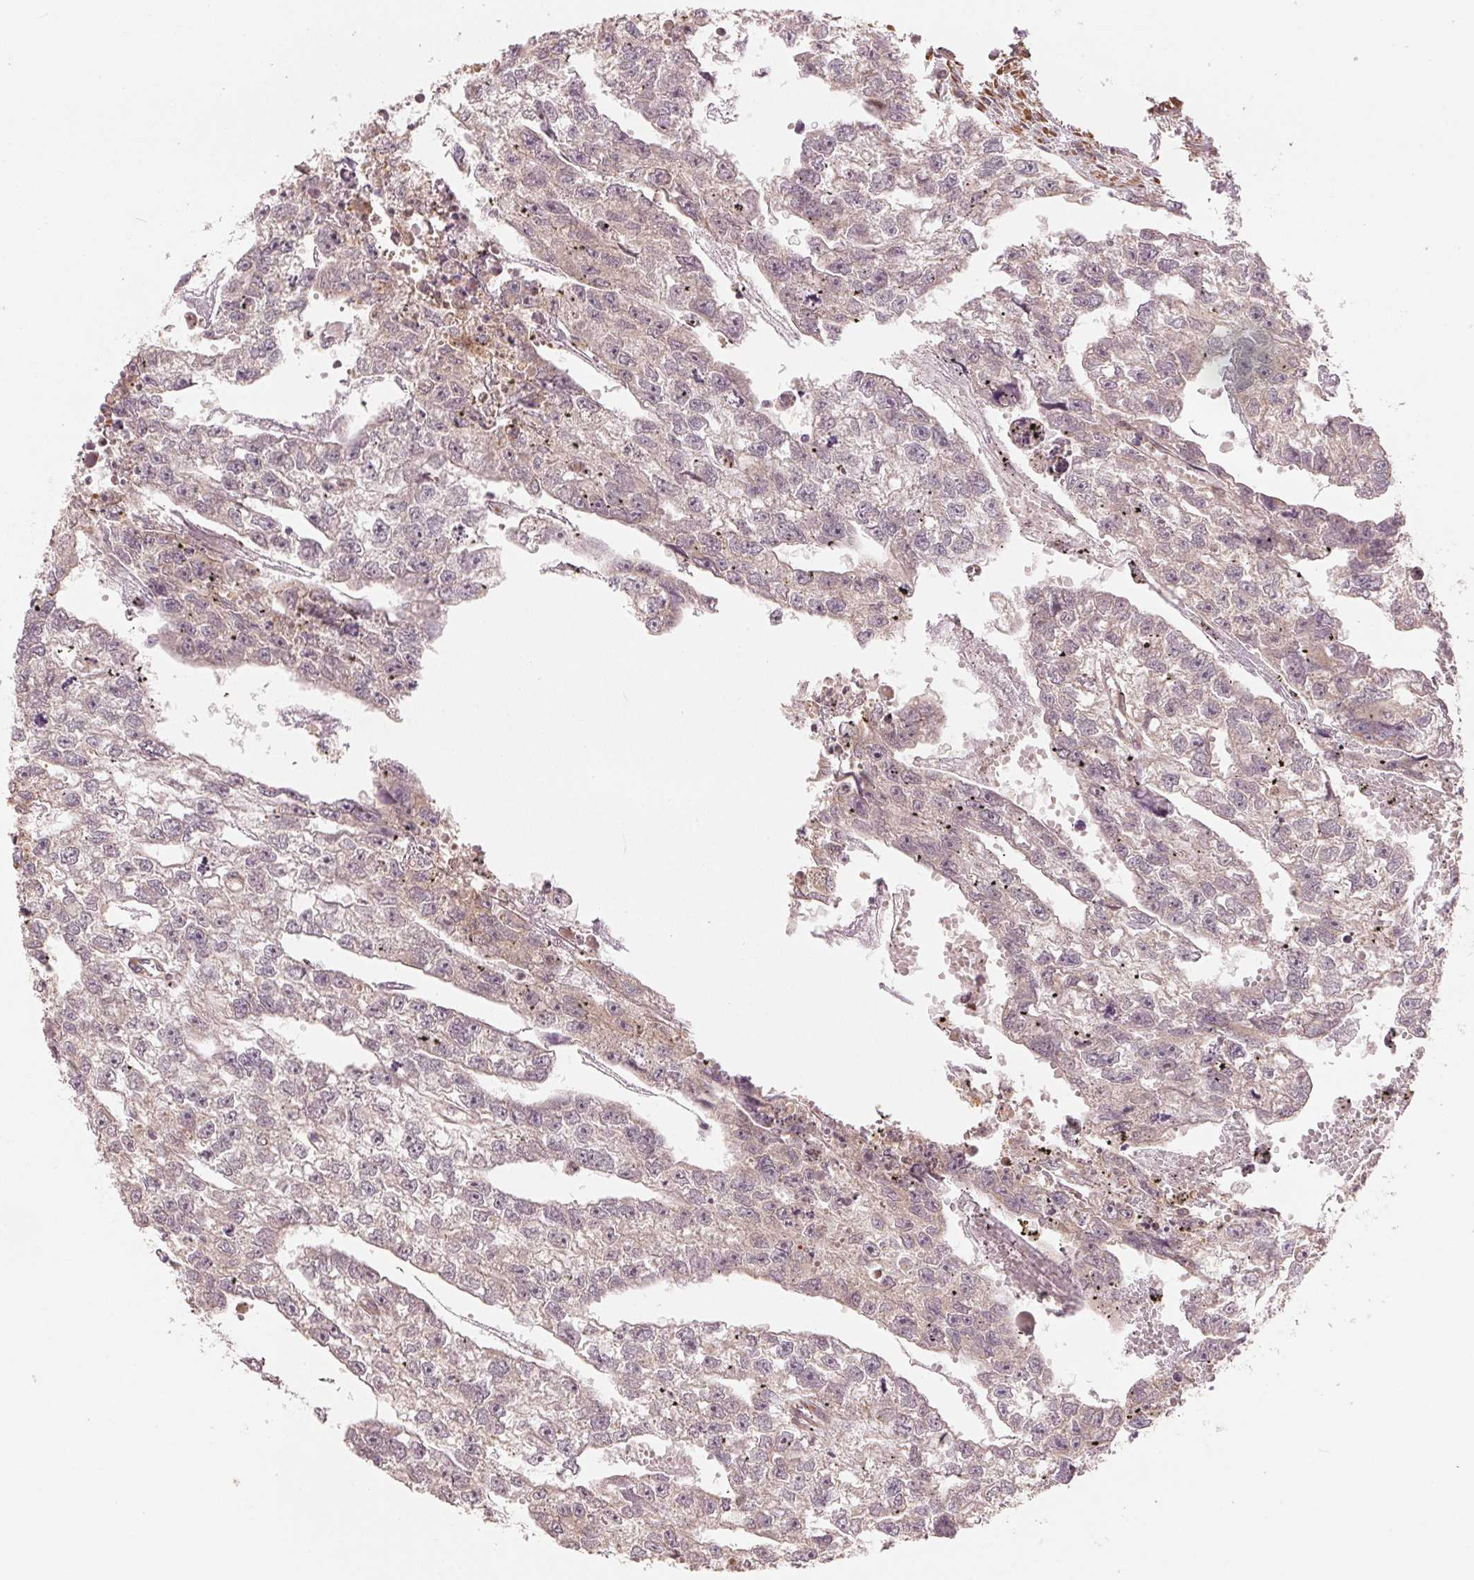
{"staining": {"intensity": "weak", "quantity": "<25%", "location": "cytoplasmic/membranous"}, "tissue": "testis cancer", "cell_type": "Tumor cells", "image_type": "cancer", "snomed": [{"axis": "morphology", "description": "Carcinoma, Embryonal, NOS"}, {"axis": "morphology", "description": "Teratoma, malignant, NOS"}, {"axis": "topography", "description": "Testis"}], "caption": "This is an immunohistochemistry (IHC) image of testis cancer (teratoma (malignant)). There is no expression in tumor cells.", "gene": "SLC20A1", "patient": {"sex": "male", "age": 44}}